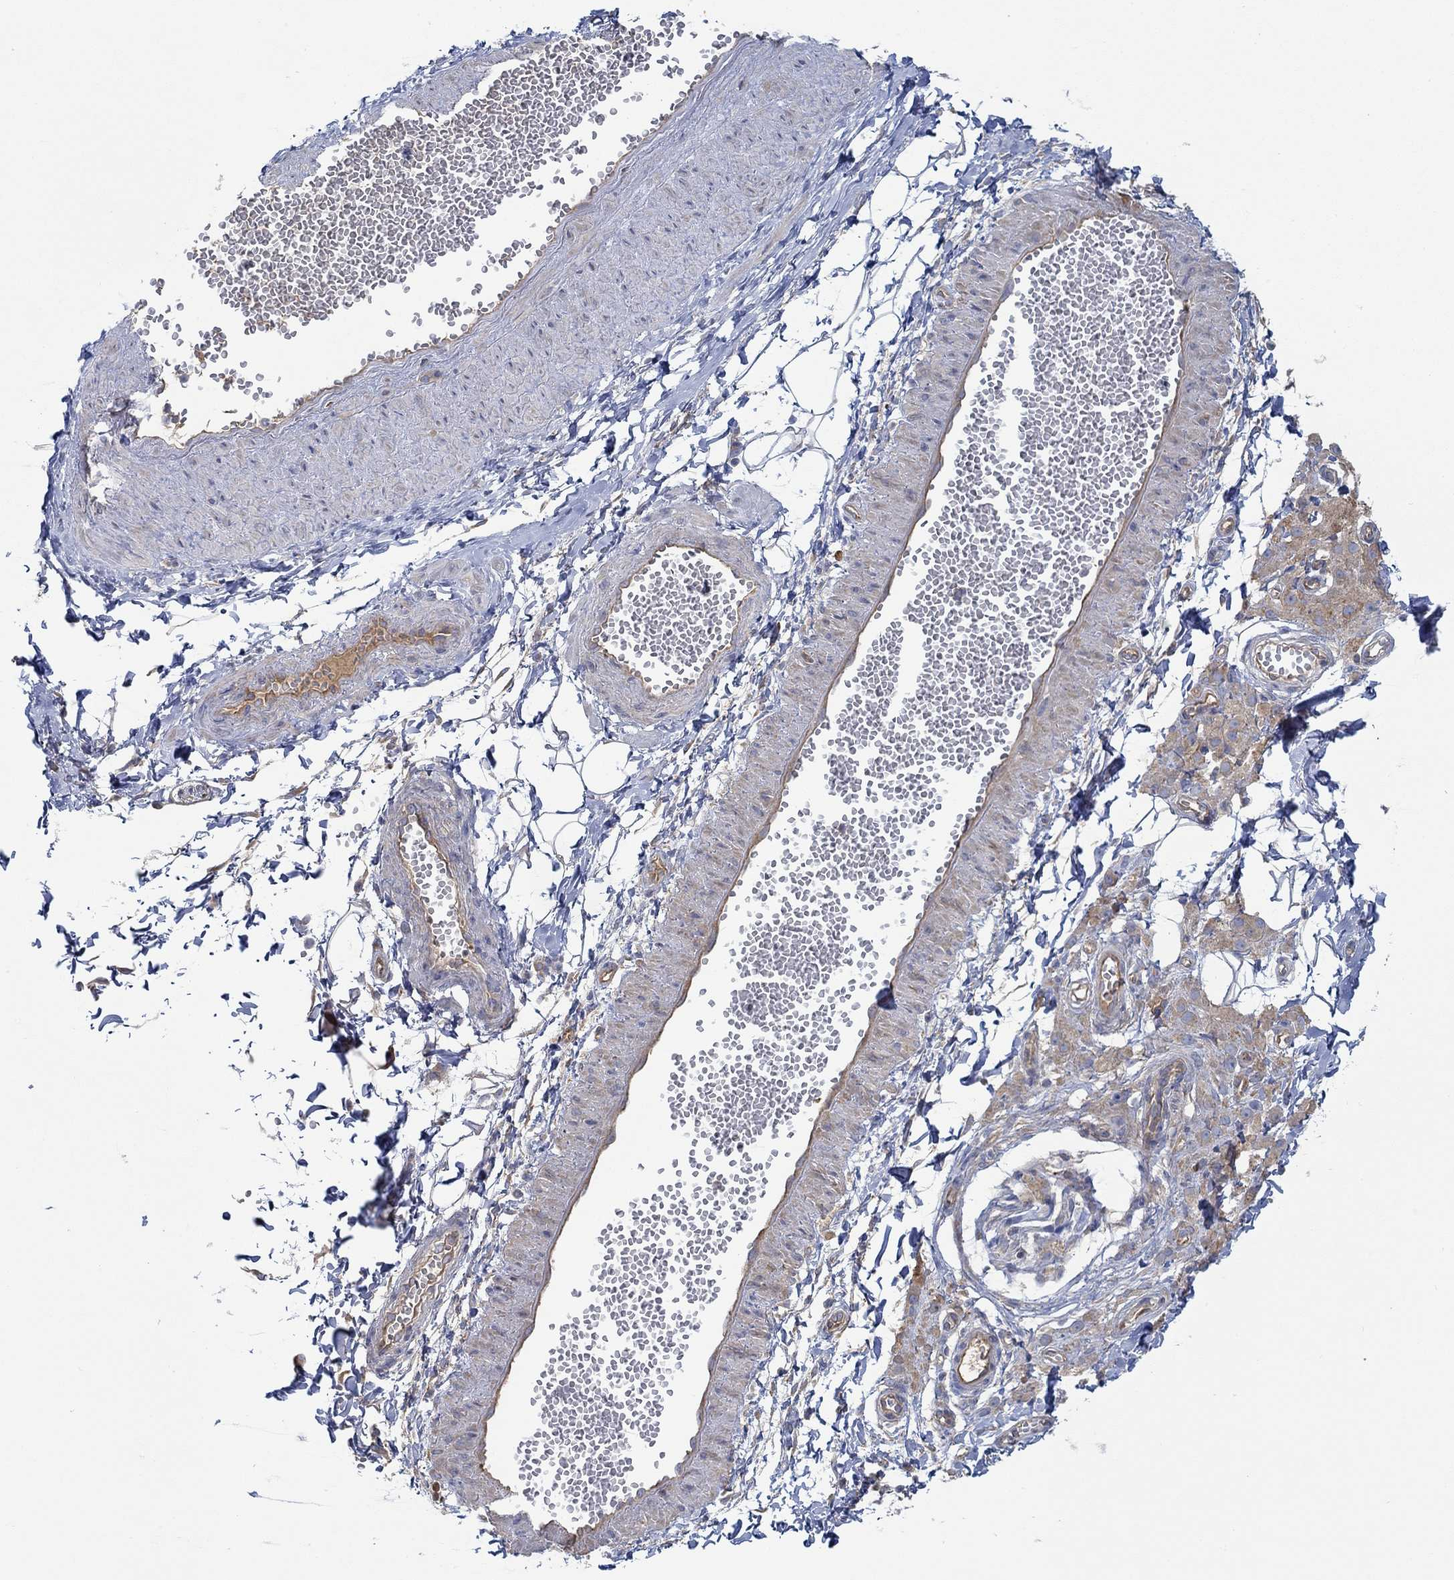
{"staining": {"intensity": "negative", "quantity": "none", "location": "none"}, "tissue": "adipose tissue", "cell_type": "Adipocytes", "image_type": "normal", "snomed": [{"axis": "morphology", "description": "Normal tissue, NOS"}, {"axis": "topography", "description": "Smooth muscle"}, {"axis": "topography", "description": "Peripheral nerve tissue"}], "caption": "DAB (3,3'-diaminobenzidine) immunohistochemical staining of unremarkable adipose tissue reveals no significant positivity in adipocytes. Nuclei are stained in blue.", "gene": "SPAG9", "patient": {"sex": "male", "age": 22}}